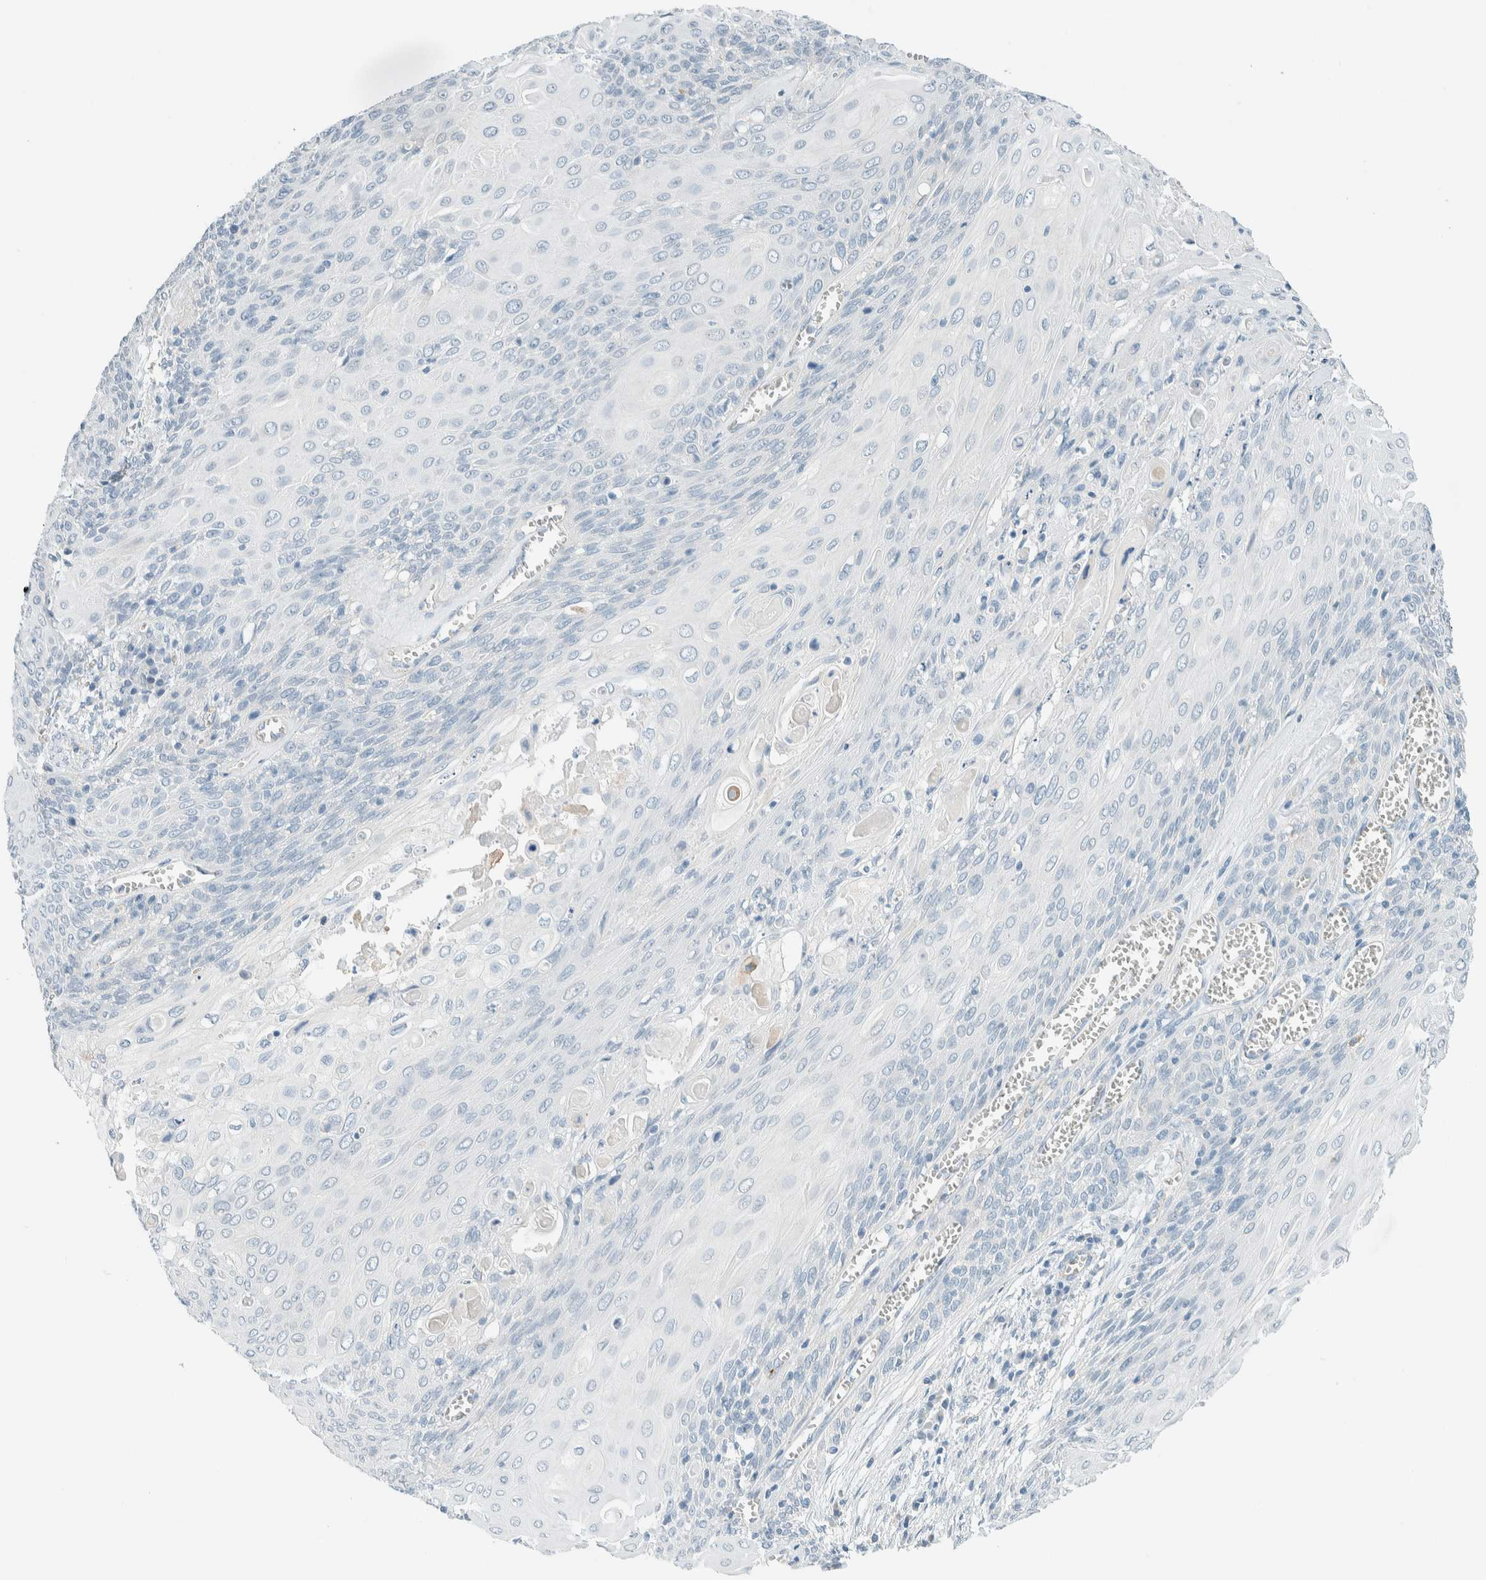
{"staining": {"intensity": "negative", "quantity": "none", "location": "none"}, "tissue": "cervical cancer", "cell_type": "Tumor cells", "image_type": "cancer", "snomed": [{"axis": "morphology", "description": "Squamous cell carcinoma, NOS"}, {"axis": "topography", "description": "Cervix"}], "caption": "Human squamous cell carcinoma (cervical) stained for a protein using IHC displays no positivity in tumor cells.", "gene": "SLFN12", "patient": {"sex": "female", "age": 39}}